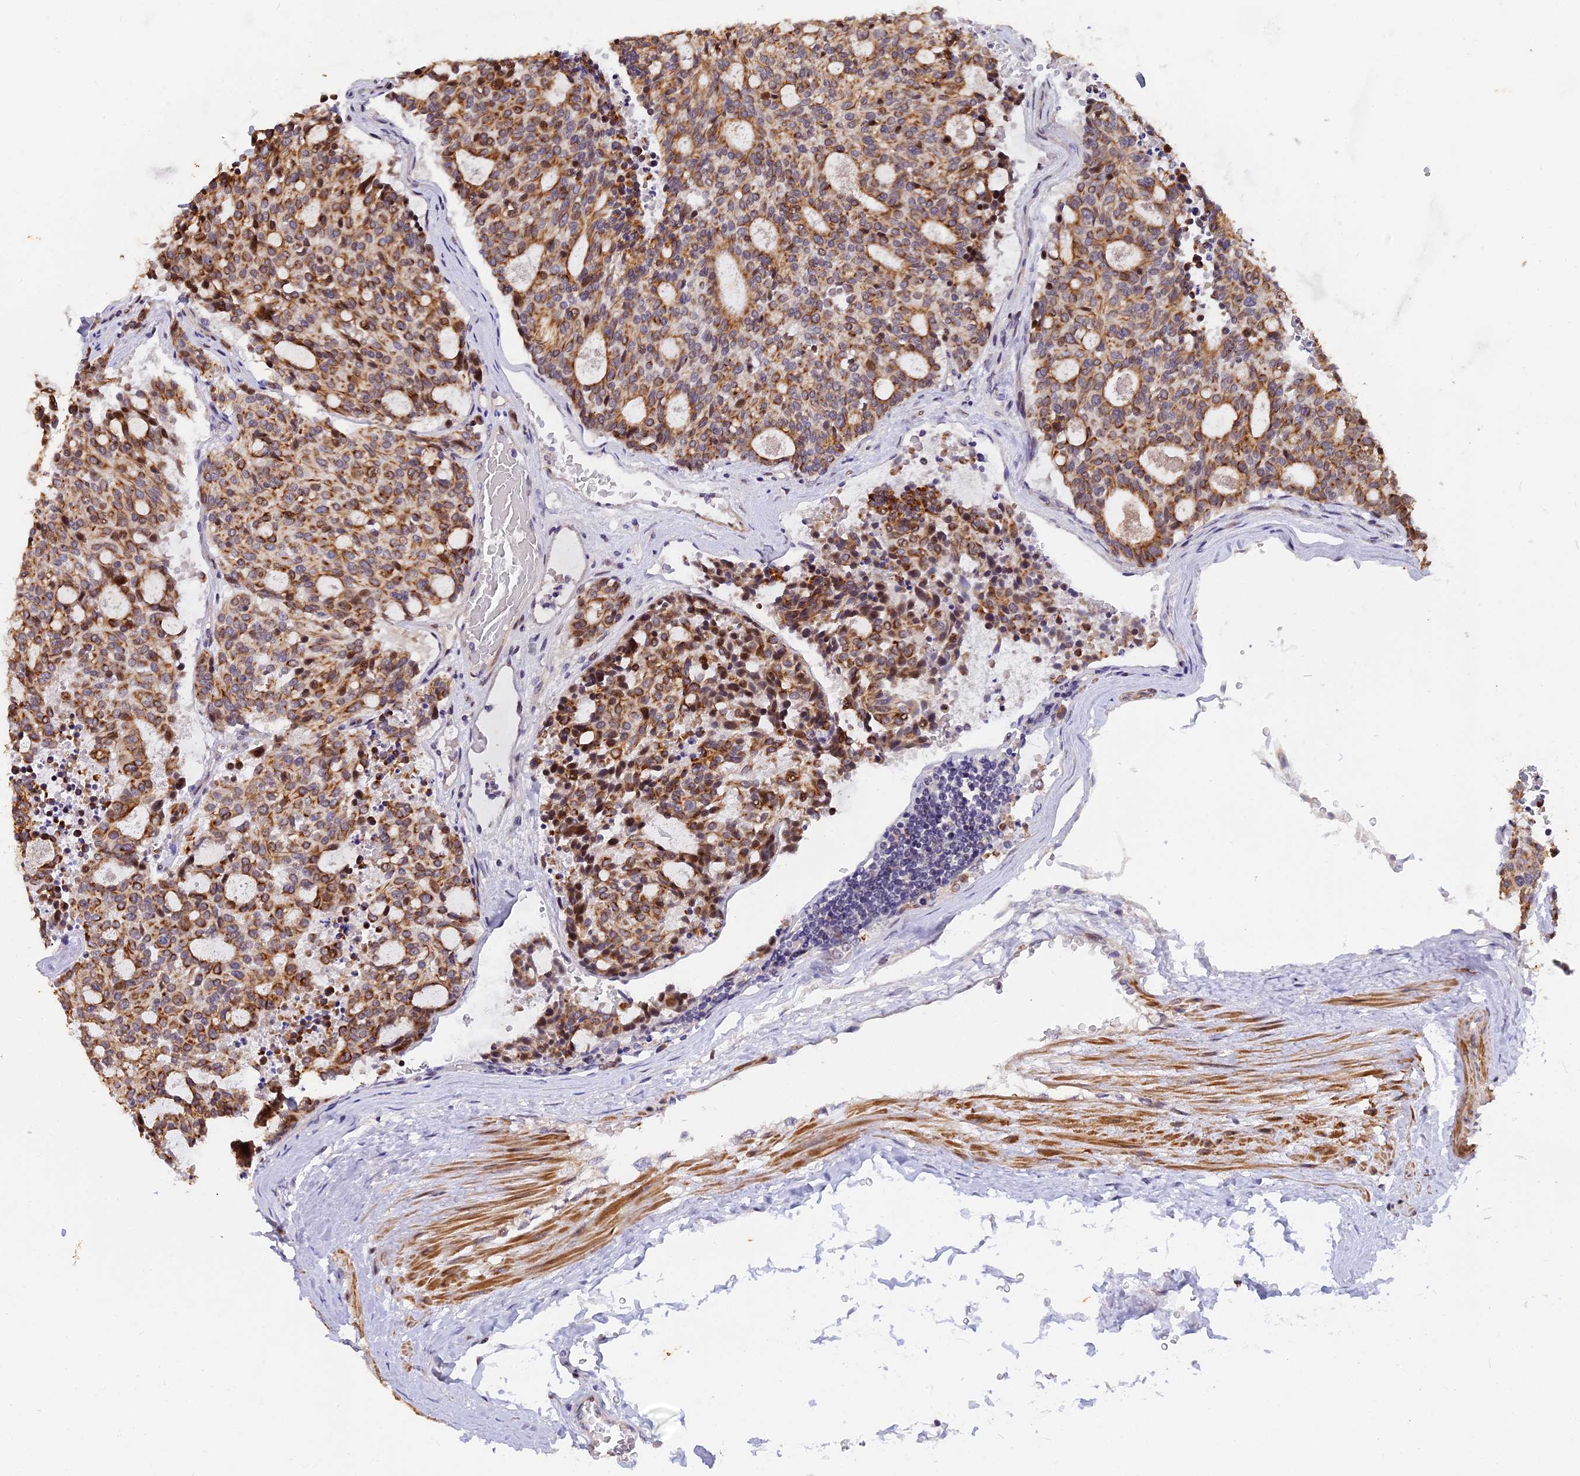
{"staining": {"intensity": "moderate", "quantity": ">75%", "location": "cytoplasmic/membranous"}, "tissue": "carcinoid", "cell_type": "Tumor cells", "image_type": "cancer", "snomed": [{"axis": "morphology", "description": "Carcinoid, malignant, NOS"}, {"axis": "topography", "description": "Pancreas"}], "caption": "The photomicrograph demonstrates immunohistochemical staining of carcinoid. There is moderate cytoplasmic/membranous positivity is seen in approximately >75% of tumor cells.", "gene": "ANKRD34B", "patient": {"sex": "female", "age": 54}}